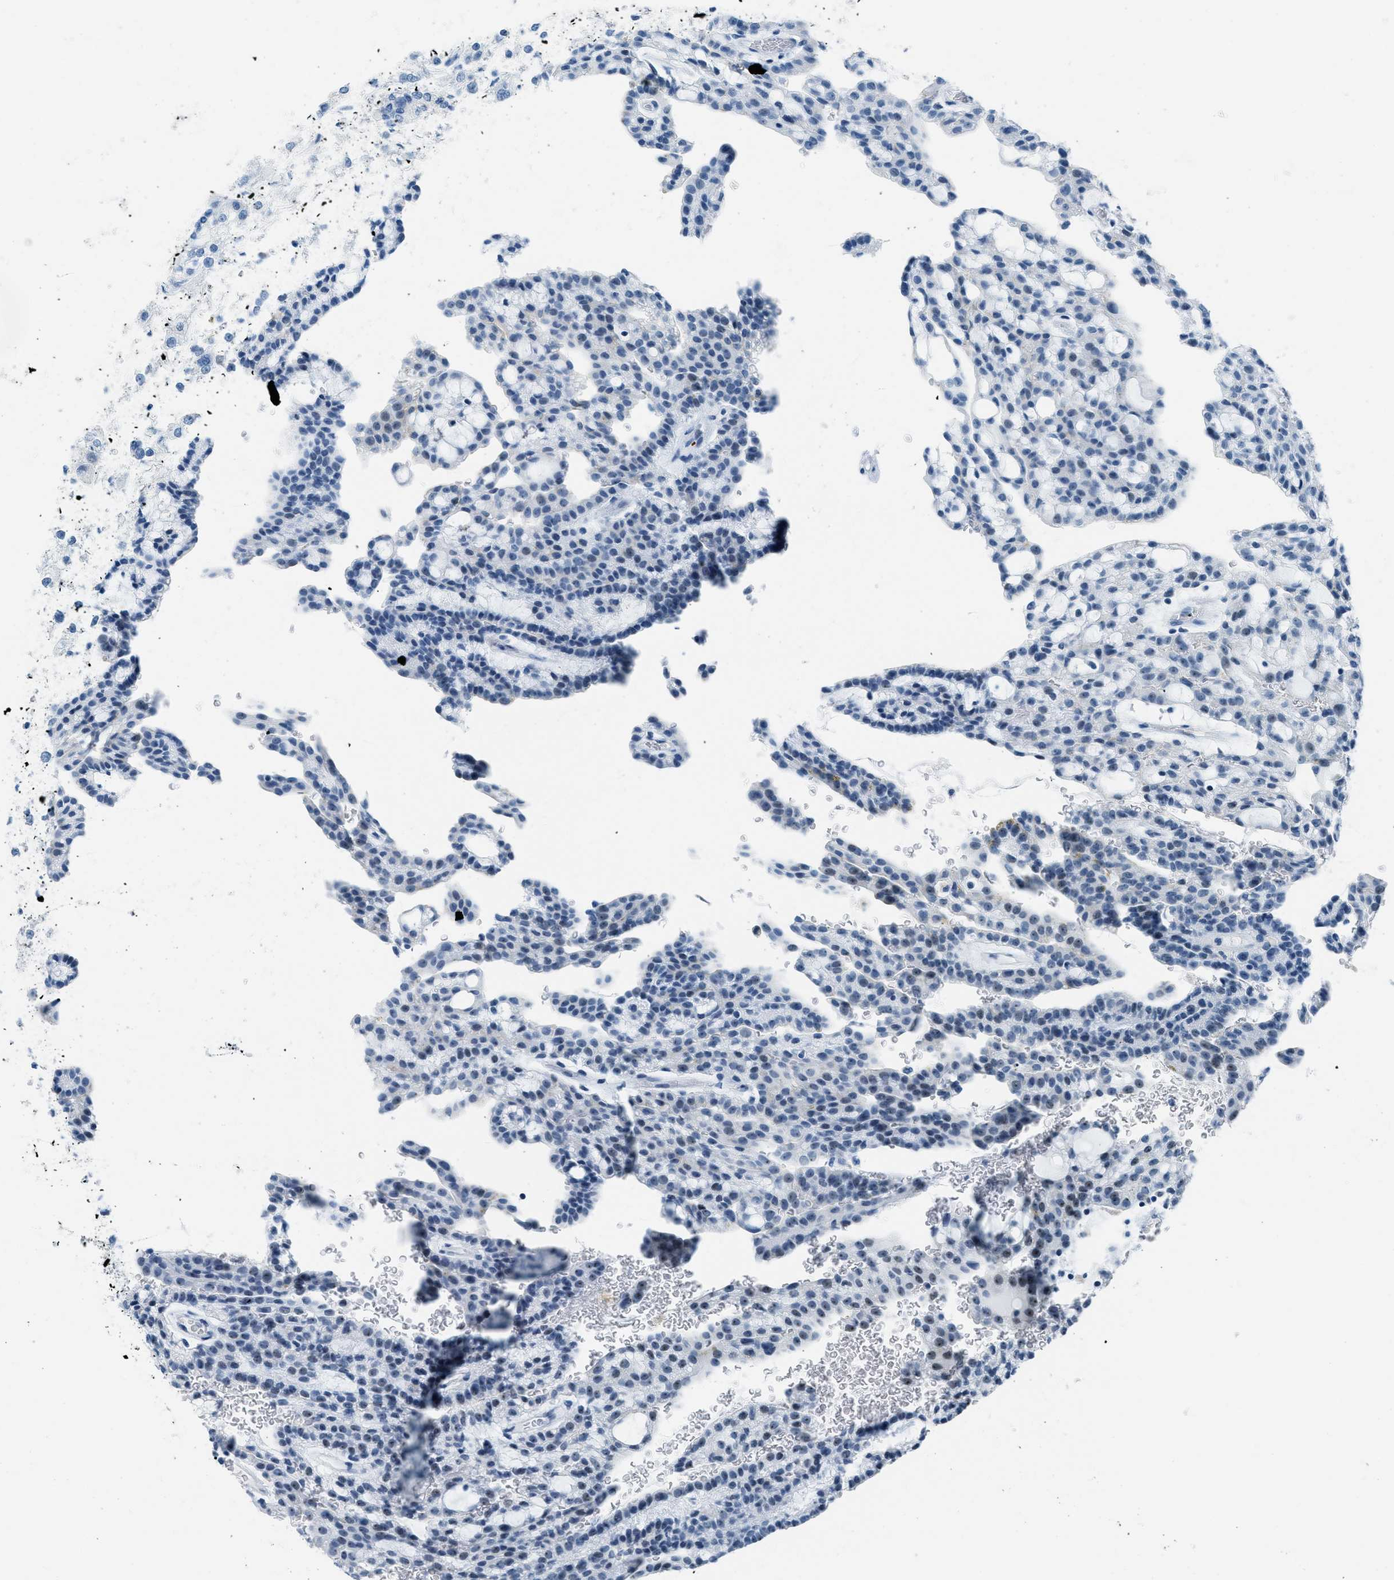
{"staining": {"intensity": "weak", "quantity": "<25%", "location": "nuclear"}, "tissue": "renal cancer", "cell_type": "Tumor cells", "image_type": "cancer", "snomed": [{"axis": "morphology", "description": "Adenocarcinoma, NOS"}, {"axis": "topography", "description": "Kidney"}], "caption": "An image of human renal cancer (adenocarcinoma) is negative for staining in tumor cells. The staining is performed using DAB (3,3'-diaminobenzidine) brown chromogen with nuclei counter-stained in using hematoxylin.", "gene": "PLA2G2A", "patient": {"sex": "male", "age": 63}}